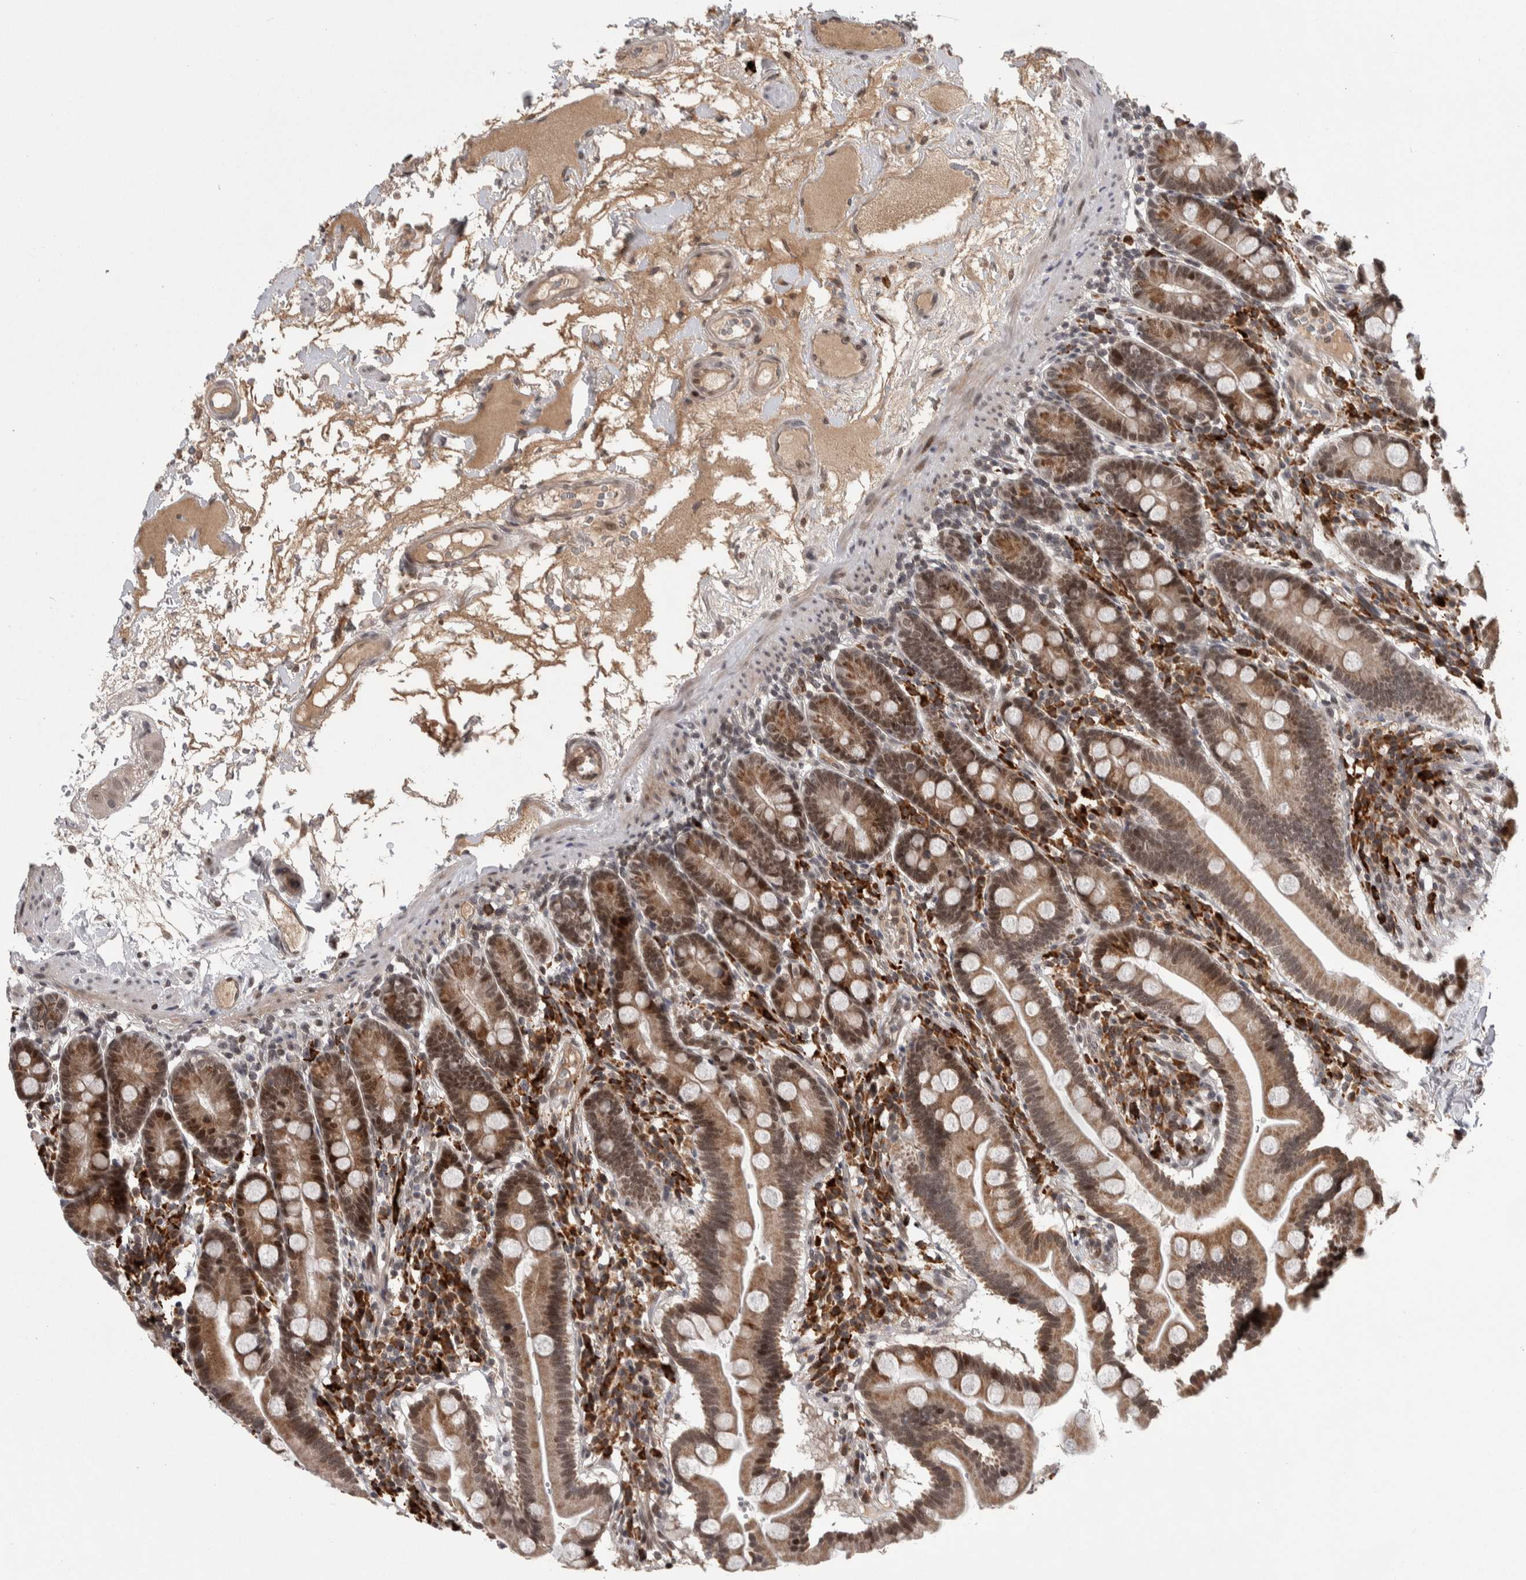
{"staining": {"intensity": "moderate", "quantity": ">75%", "location": "cytoplasmic/membranous,nuclear"}, "tissue": "duodenum", "cell_type": "Glandular cells", "image_type": "normal", "snomed": [{"axis": "morphology", "description": "Normal tissue, NOS"}, {"axis": "topography", "description": "Duodenum"}], "caption": "This image demonstrates IHC staining of normal human duodenum, with medium moderate cytoplasmic/membranous,nuclear expression in about >75% of glandular cells.", "gene": "ZNF592", "patient": {"sex": "male", "age": 50}}